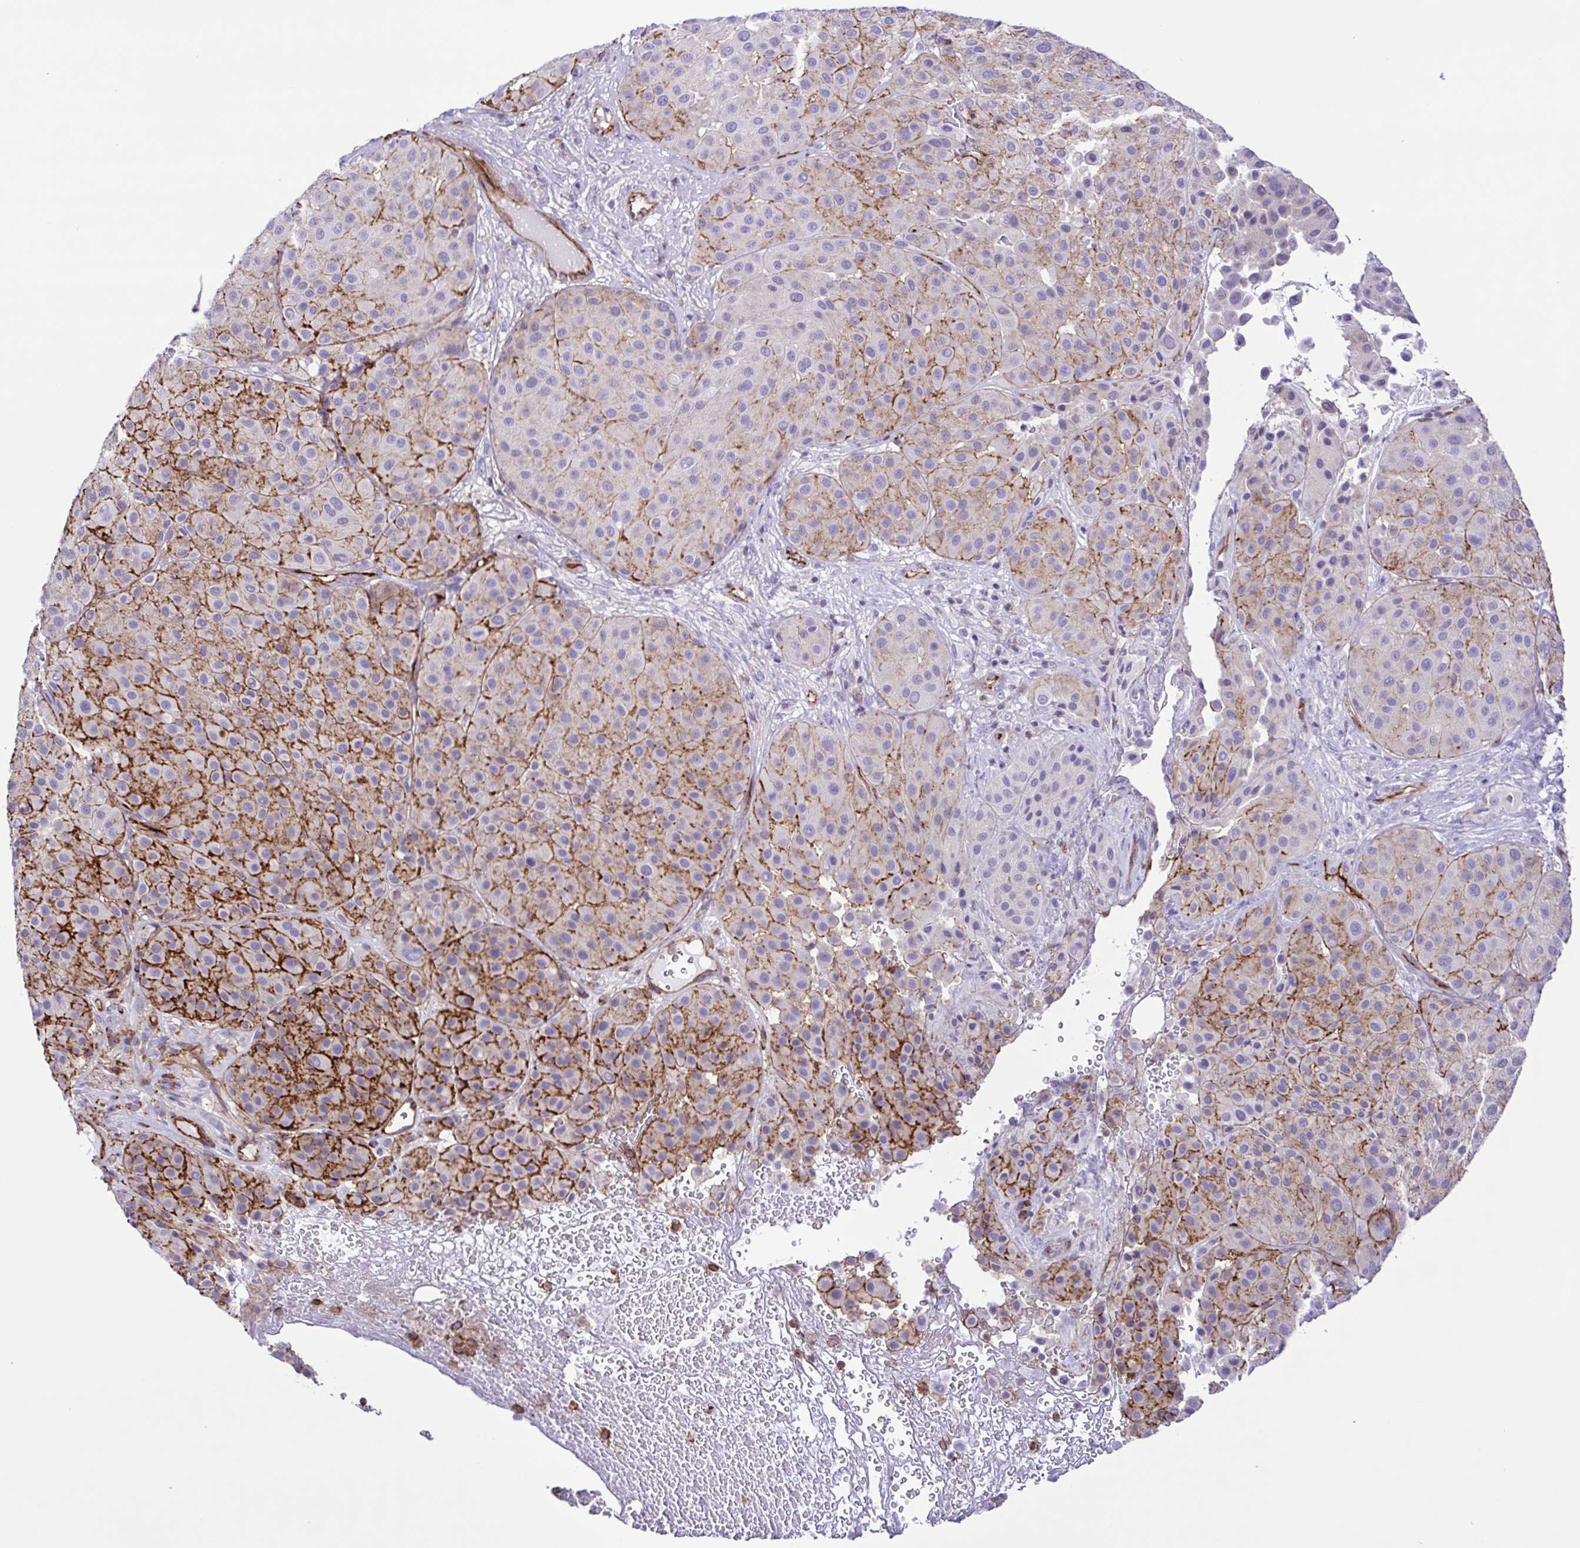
{"staining": {"intensity": "moderate", "quantity": "25%-75%", "location": "cytoplasmic/membranous"}, "tissue": "melanoma", "cell_type": "Tumor cells", "image_type": "cancer", "snomed": [{"axis": "morphology", "description": "Malignant melanoma, Metastatic site"}, {"axis": "topography", "description": "Smooth muscle"}], "caption": "IHC (DAB (3,3'-diaminobenzidine)) staining of malignant melanoma (metastatic site) exhibits moderate cytoplasmic/membranous protein positivity in about 25%-75% of tumor cells. The staining was performed using DAB to visualize the protein expression in brown, while the nuclei were stained in blue with hematoxylin (Magnification: 20x).", "gene": "FLT1", "patient": {"sex": "male", "age": 41}}